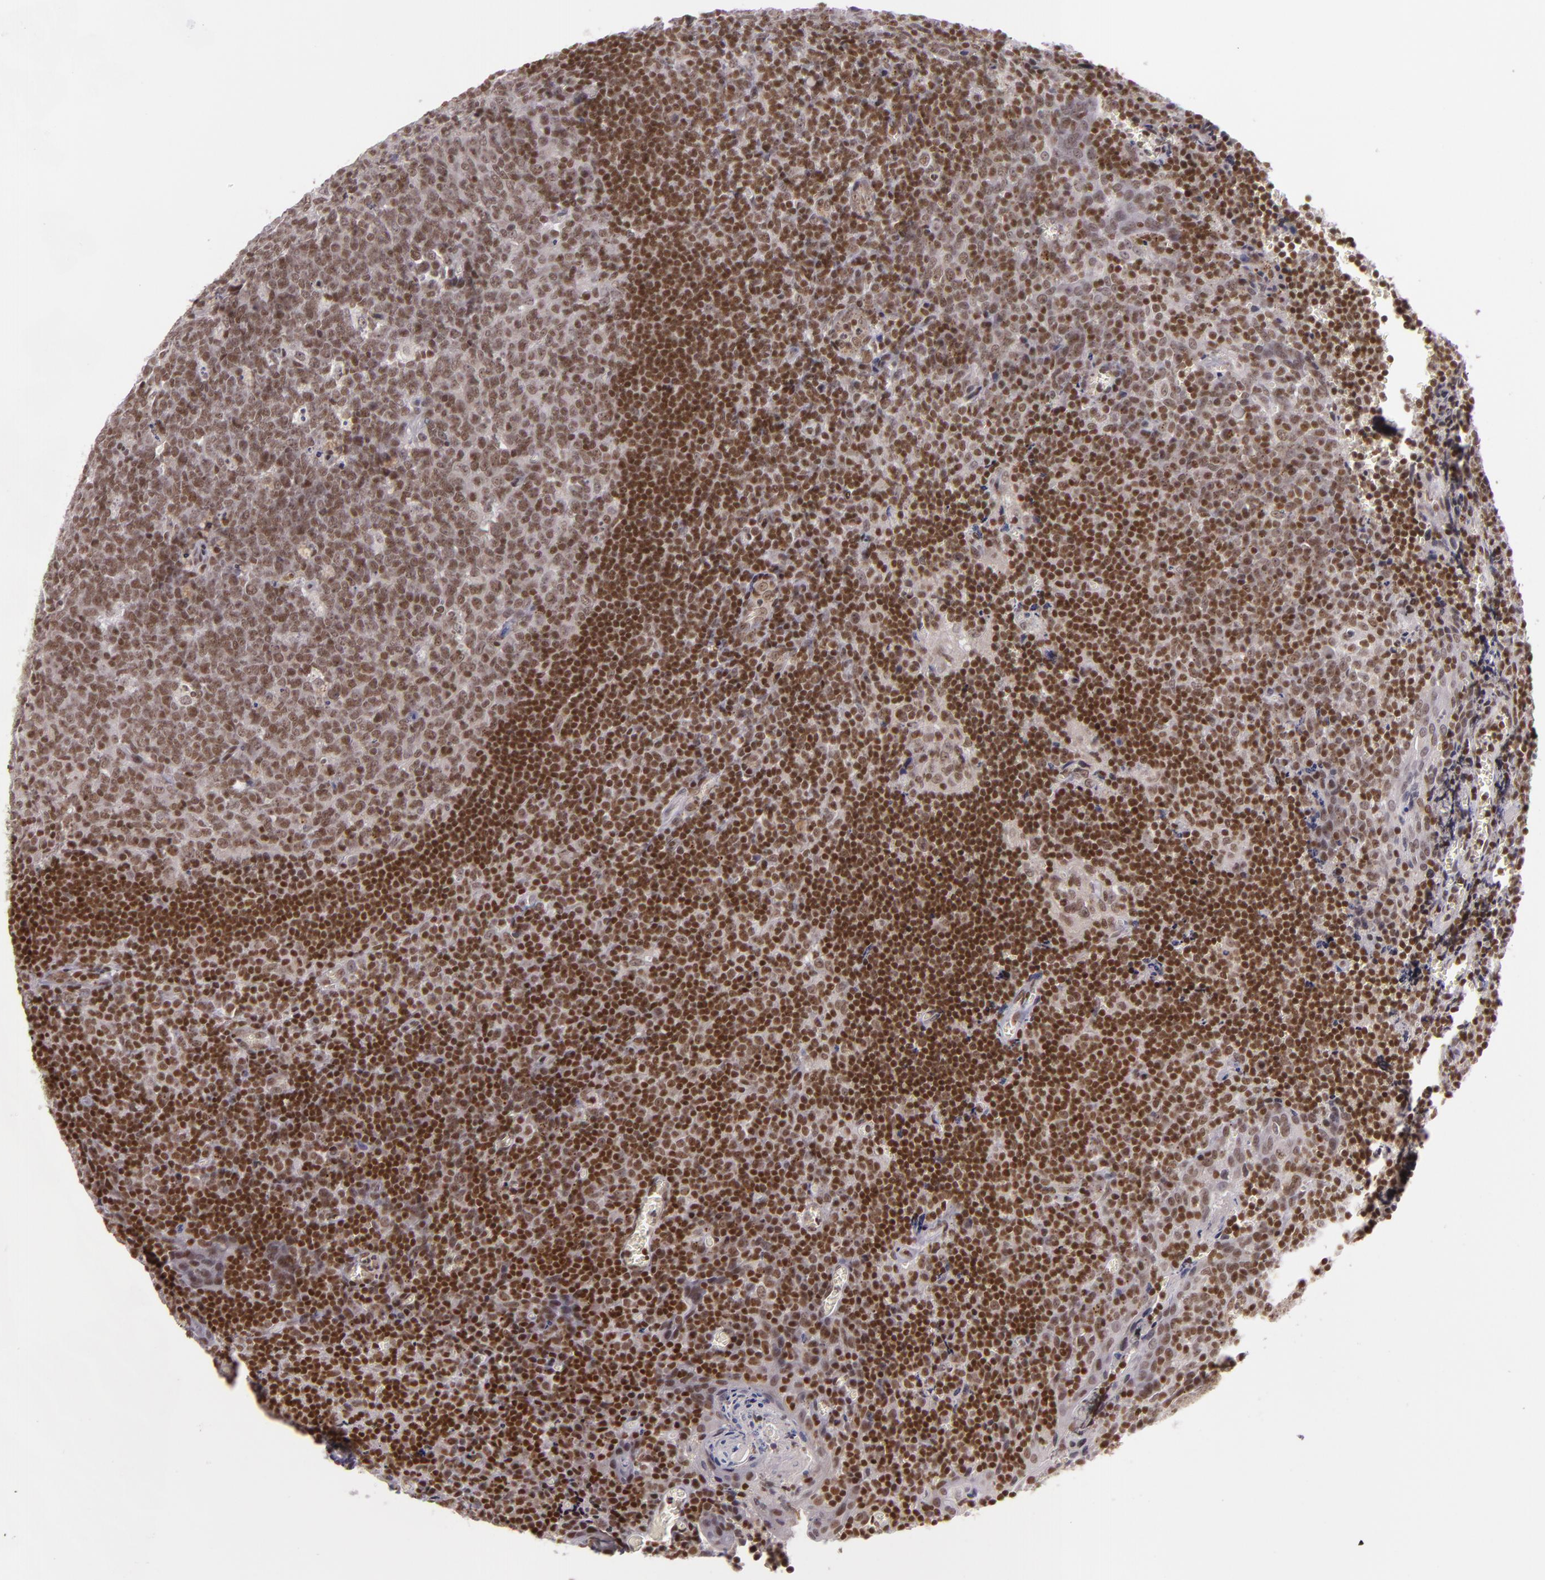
{"staining": {"intensity": "moderate", "quantity": ">75%", "location": "nuclear"}, "tissue": "tonsil", "cell_type": "Germinal center cells", "image_type": "normal", "snomed": [{"axis": "morphology", "description": "Normal tissue, NOS"}, {"axis": "topography", "description": "Tonsil"}], "caption": "Immunohistochemistry (IHC) photomicrograph of unremarkable tonsil stained for a protein (brown), which reveals medium levels of moderate nuclear staining in approximately >75% of germinal center cells.", "gene": "ZFX", "patient": {"sex": "male", "age": 20}}